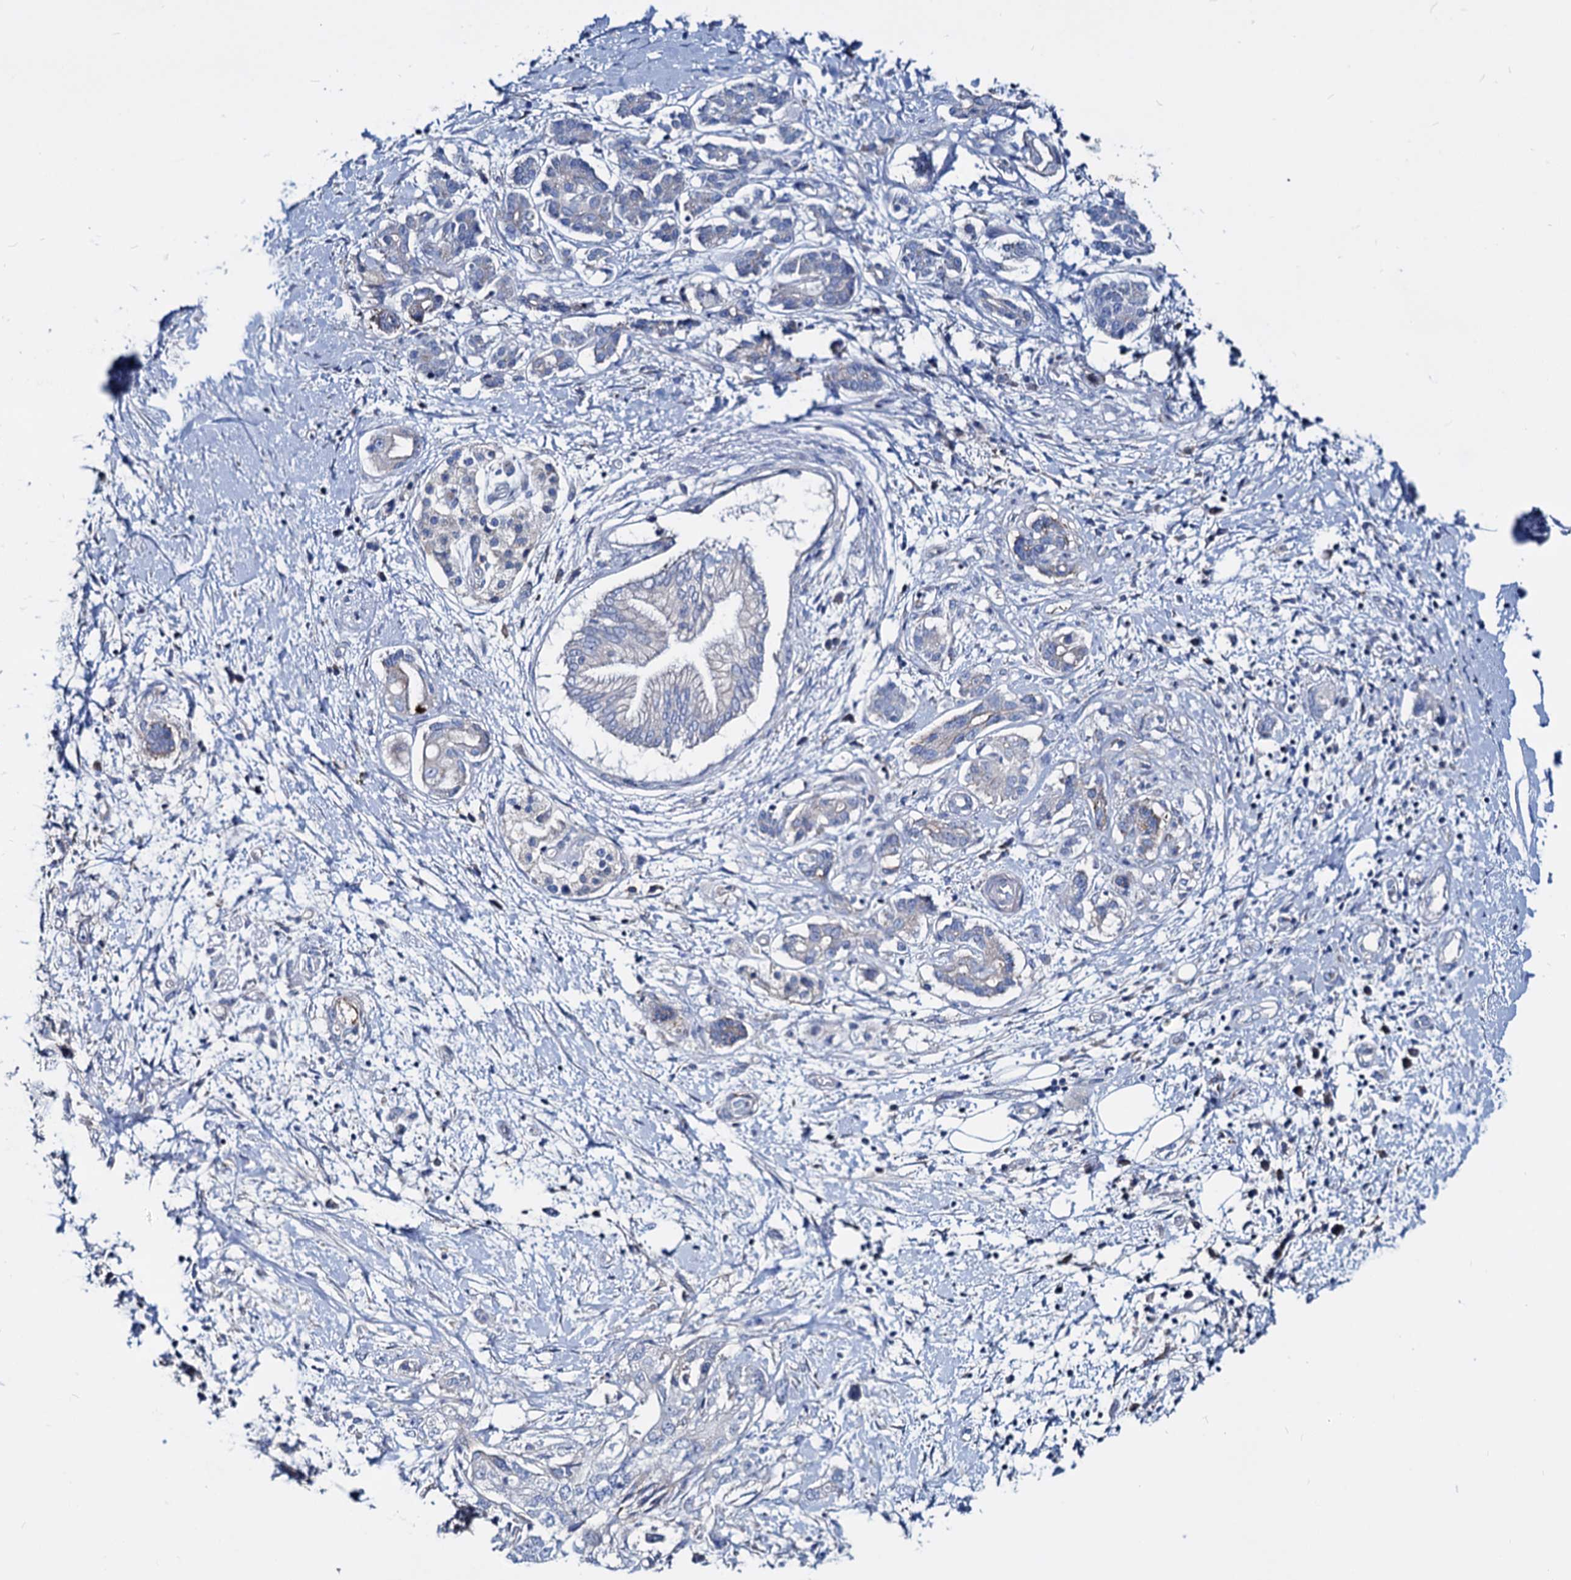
{"staining": {"intensity": "negative", "quantity": "none", "location": "none"}, "tissue": "pancreatic cancer", "cell_type": "Tumor cells", "image_type": "cancer", "snomed": [{"axis": "morphology", "description": "Adenocarcinoma, NOS"}, {"axis": "topography", "description": "Pancreas"}], "caption": "Tumor cells are negative for brown protein staining in adenocarcinoma (pancreatic).", "gene": "DYDC2", "patient": {"sex": "female", "age": 73}}